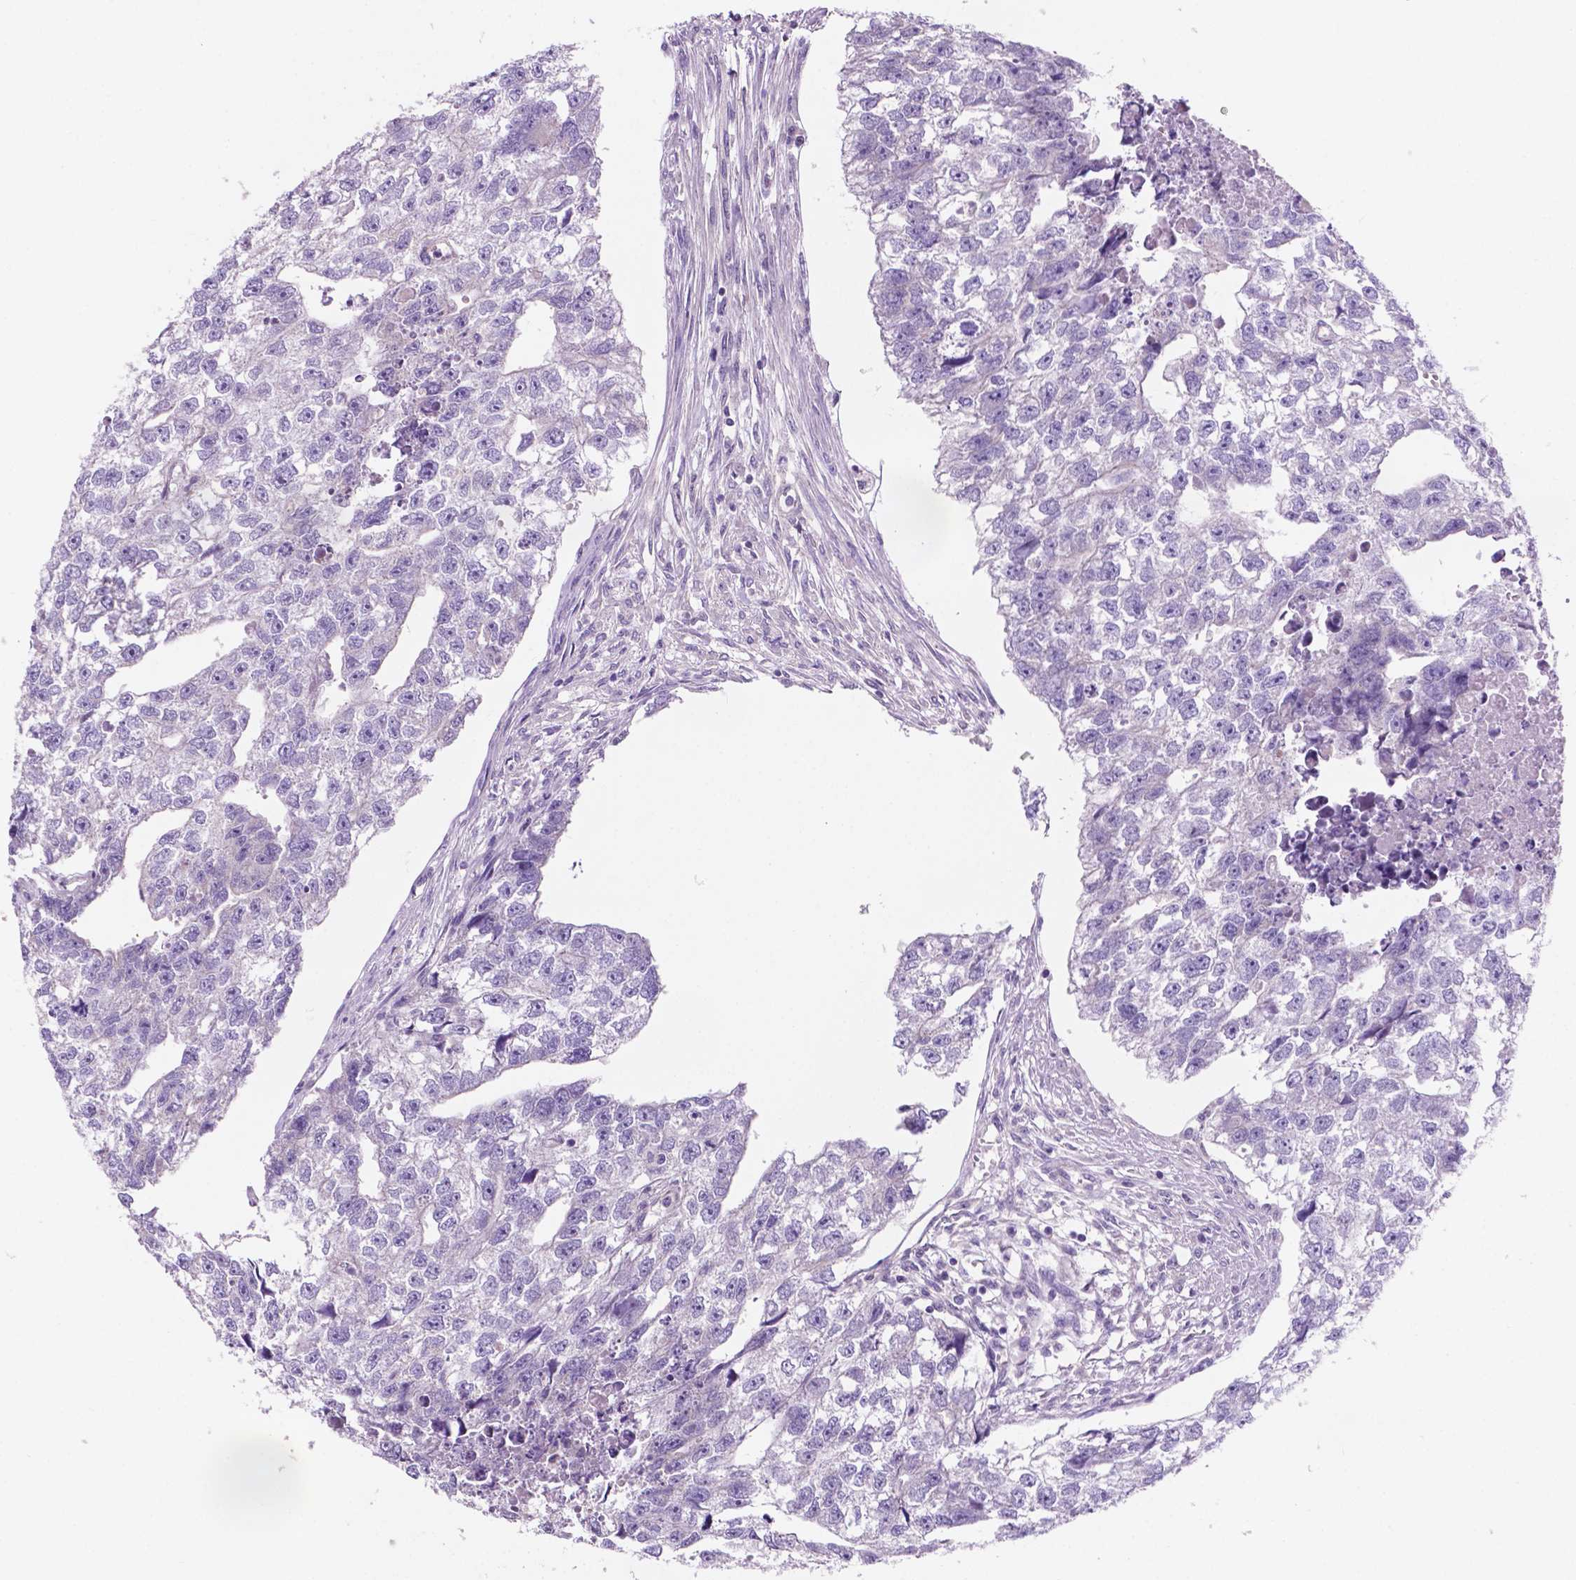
{"staining": {"intensity": "negative", "quantity": "none", "location": "none"}, "tissue": "testis cancer", "cell_type": "Tumor cells", "image_type": "cancer", "snomed": [{"axis": "morphology", "description": "Carcinoma, Embryonal, NOS"}, {"axis": "morphology", "description": "Teratoma, malignant, NOS"}, {"axis": "topography", "description": "Testis"}], "caption": "Tumor cells are negative for brown protein staining in testis cancer (embryonal carcinoma). The staining is performed using DAB (3,3'-diaminobenzidine) brown chromogen with nuclei counter-stained in using hematoxylin.", "gene": "FAM50B", "patient": {"sex": "male", "age": 44}}